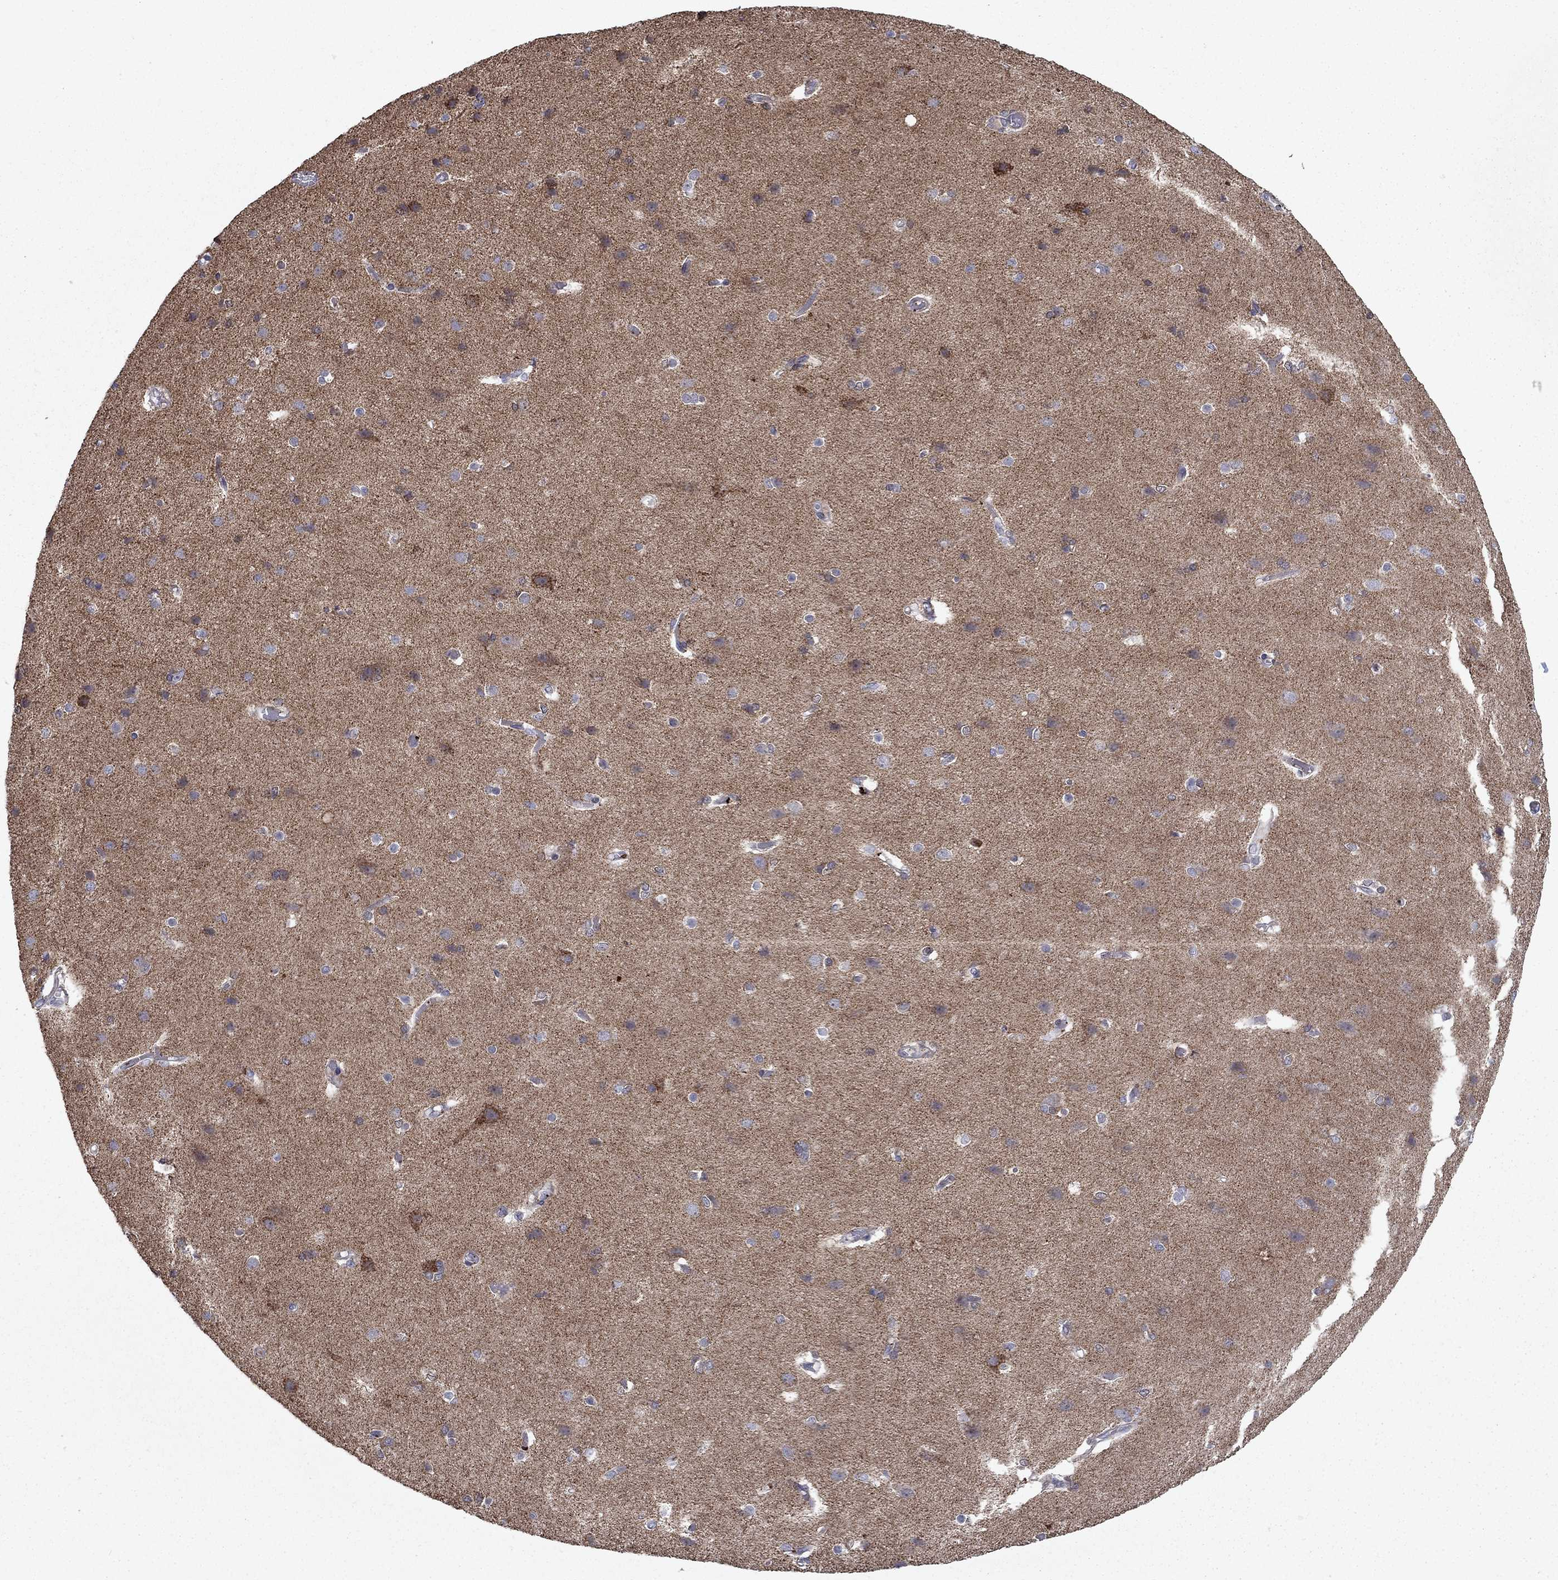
{"staining": {"intensity": "negative", "quantity": "none", "location": "none"}, "tissue": "cerebral cortex", "cell_type": "Endothelial cells", "image_type": "normal", "snomed": [{"axis": "morphology", "description": "Normal tissue, NOS"}, {"axis": "topography", "description": "Cerebral cortex"}], "caption": "Endothelial cells show no significant protein staining in benign cerebral cortex. (DAB (3,3'-diaminobenzidine) immunohistochemistry visualized using brightfield microscopy, high magnification).", "gene": "DOP1B", "patient": {"sex": "male", "age": 37}}